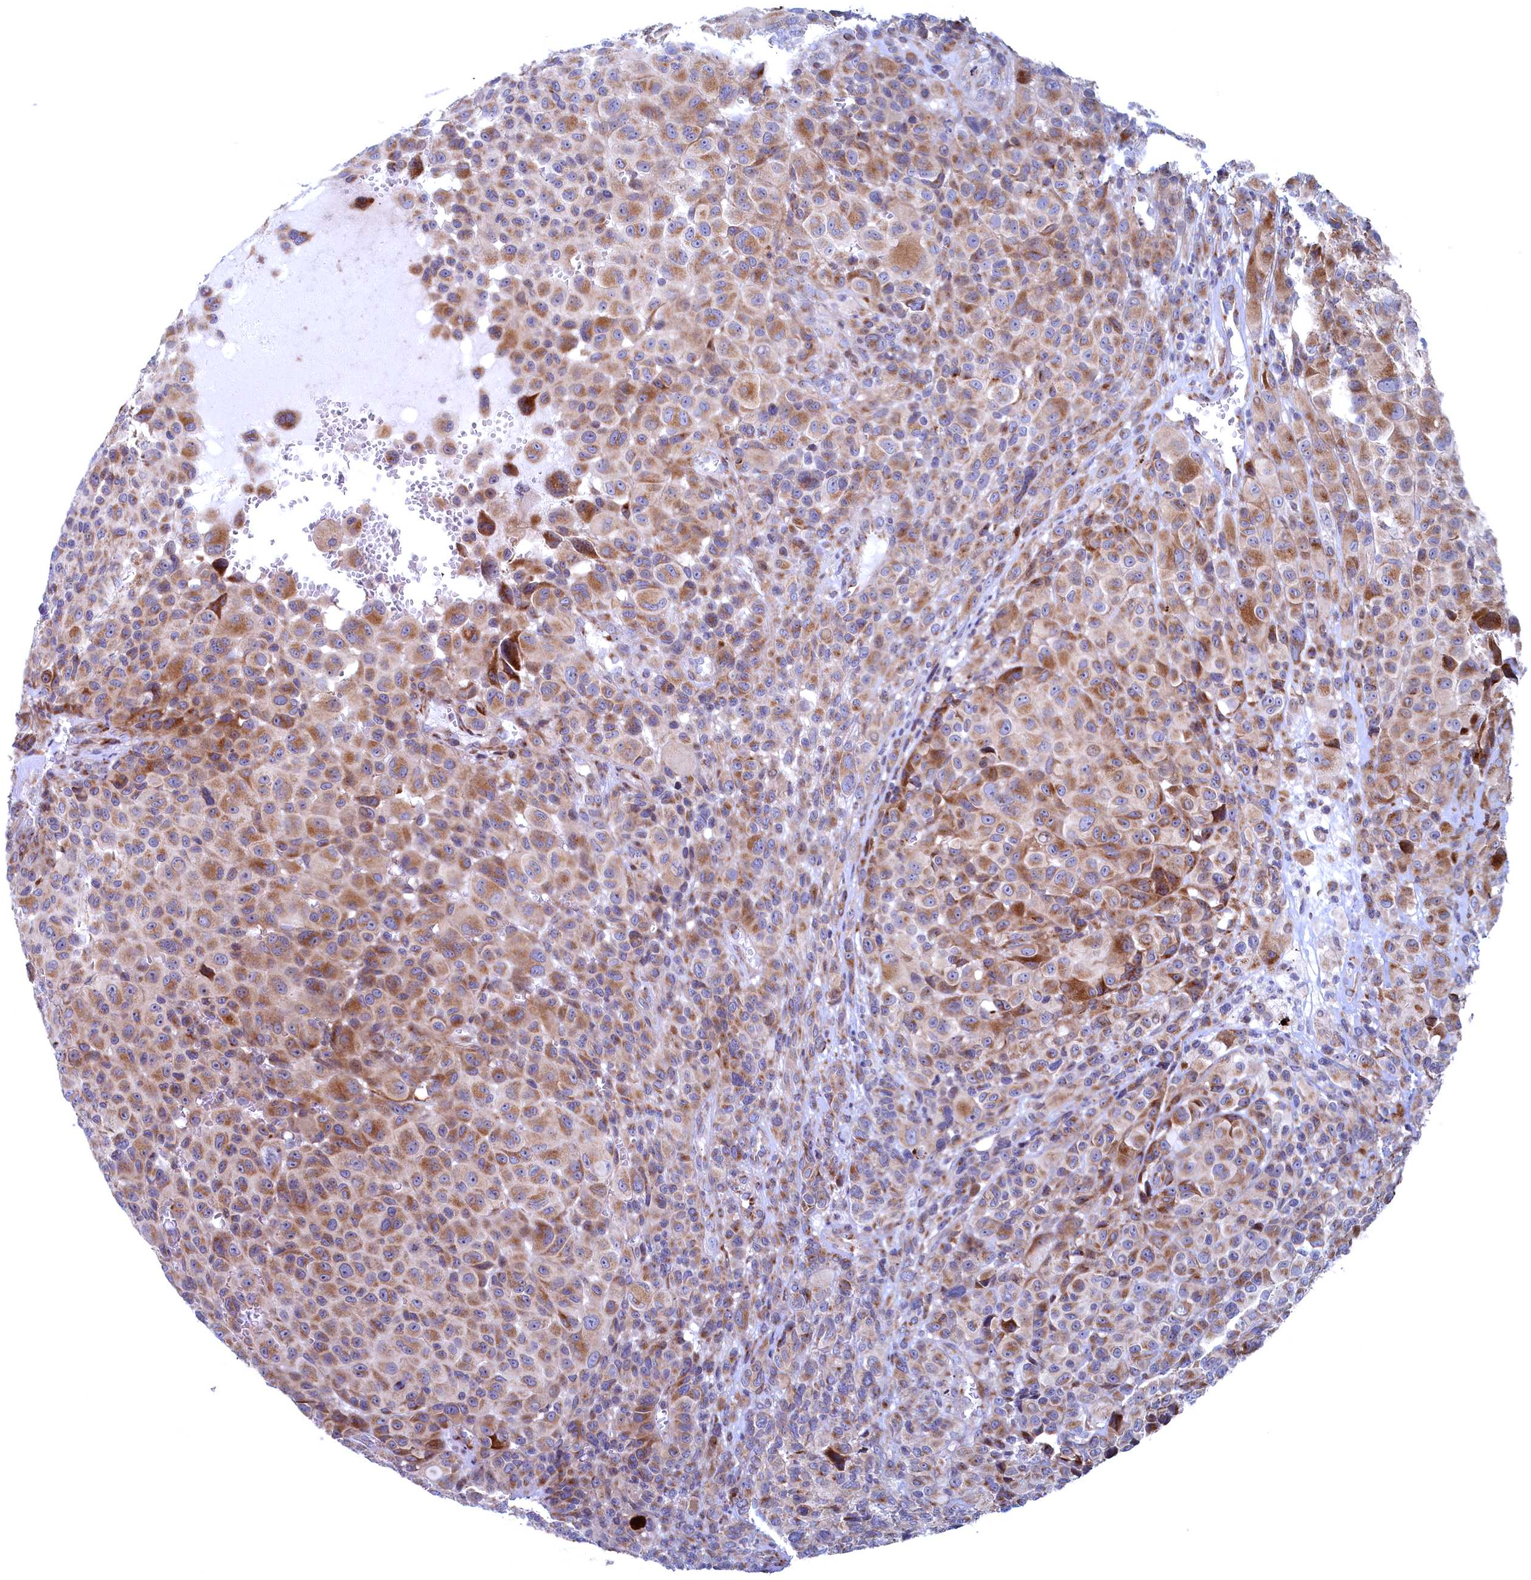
{"staining": {"intensity": "moderate", "quantity": "25%-75%", "location": "cytoplasmic/membranous"}, "tissue": "melanoma", "cell_type": "Tumor cells", "image_type": "cancer", "snomed": [{"axis": "morphology", "description": "Malignant melanoma, NOS"}, {"axis": "topography", "description": "Skin of trunk"}], "caption": "This image shows malignant melanoma stained with IHC to label a protein in brown. The cytoplasmic/membranous of tumor cells show moderate positivity for the protein. Nuclei are counter-stained blue.", "gene": "MTFMT", "patient": {"sex": "male", "age": 71}}